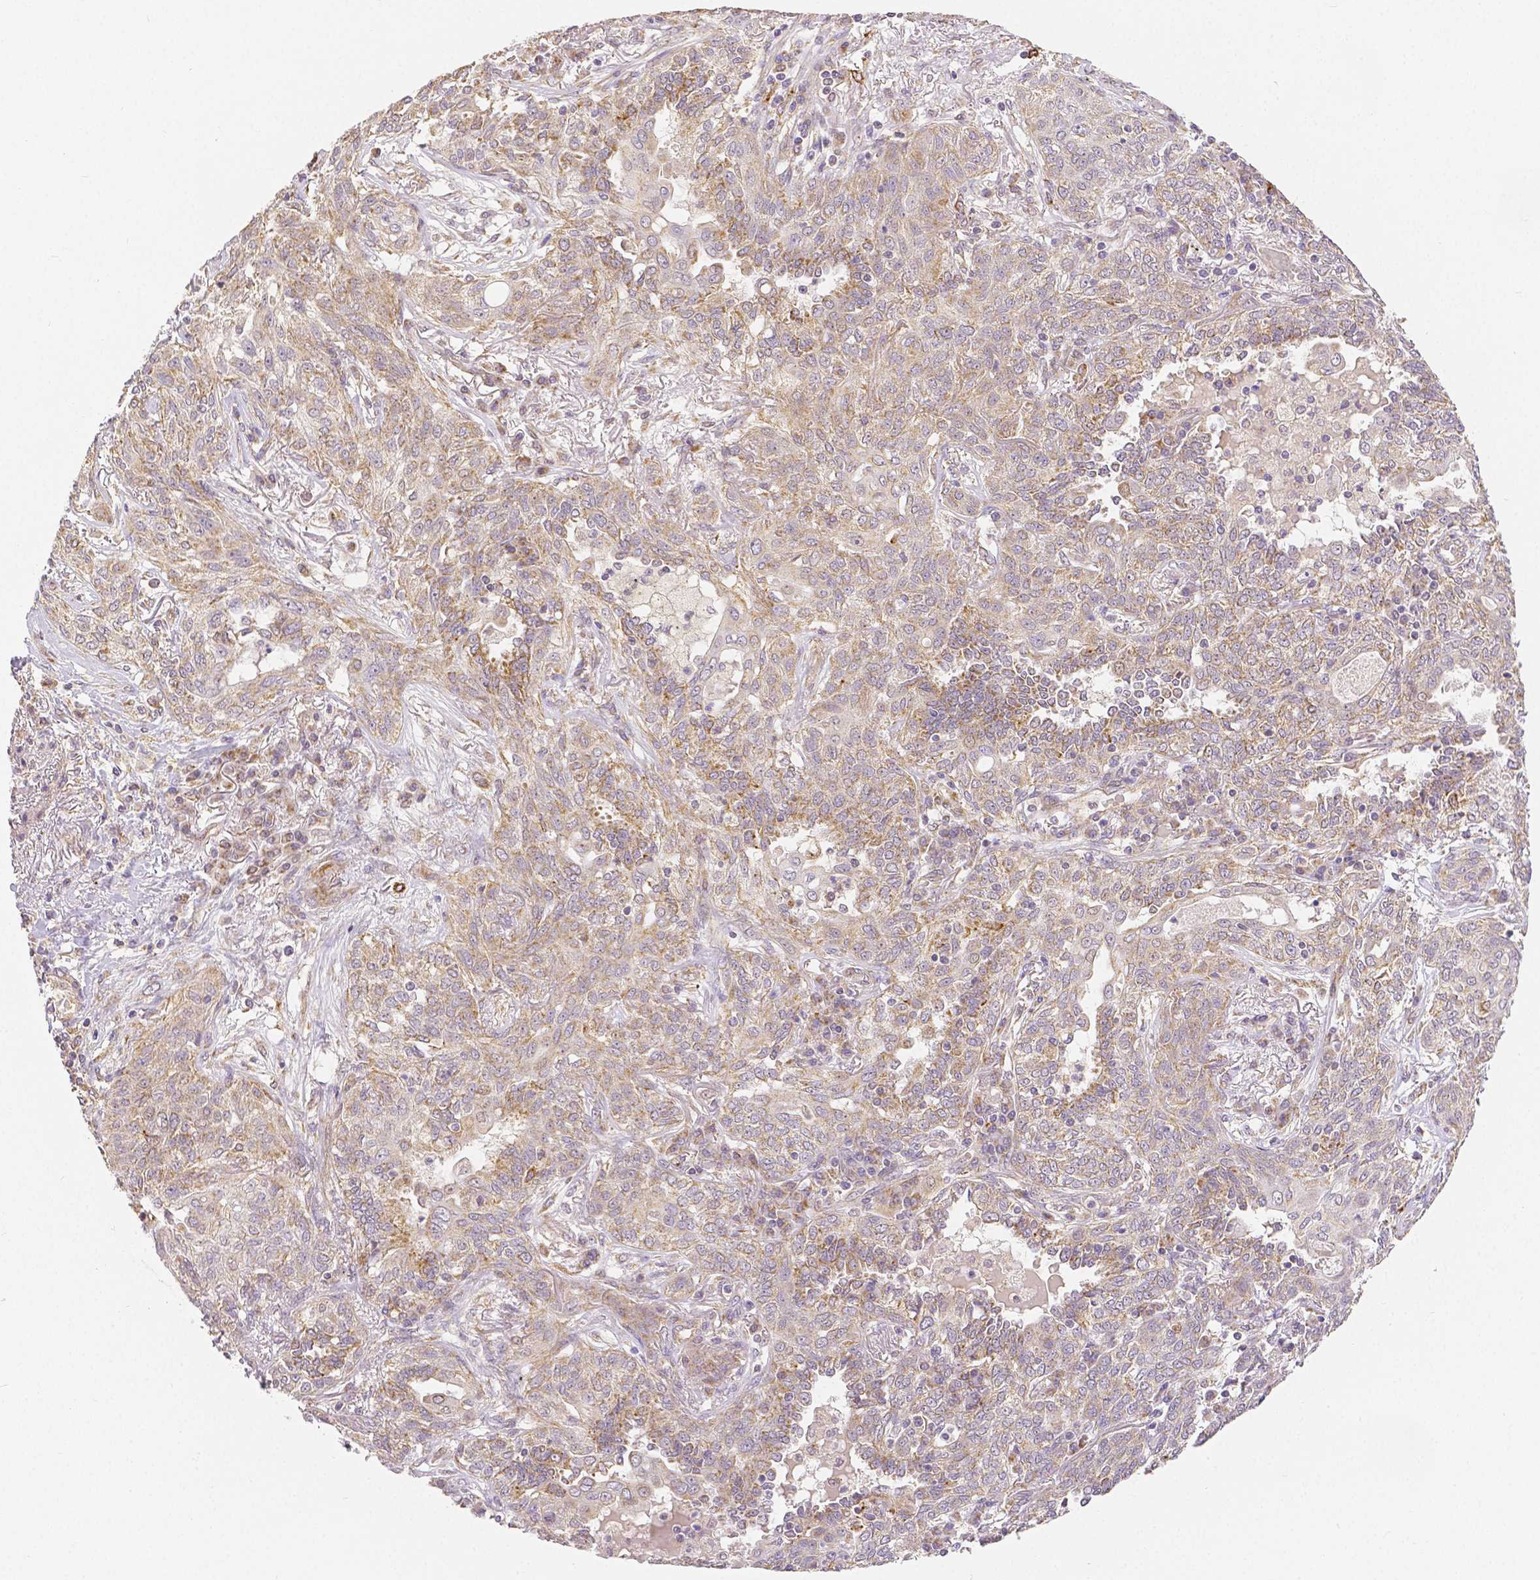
{"staining": {"intensity": "moderate", "quantity": "<25%", "location": "cytoplasmic/membranous"}, "tissue": "lung cancer", "cell_type": "Tumor cells", "image_type": "cancer", "snomed": [{"axis": "morphology", "description": "Squamous cell carcinoma, NOS"}, {"axis": "topography", "description": "Lung"}], "caption": "Immunohistochemical staining of human lung squamous cell carcinoma shows moderate cytoplasmic/membranous protein staining in approximately <25% of tumor cells. (DAB = brown stain, brightfield microscopy at high magnification).", "gene": "RHOT1", "patient": {"sex": "female", "age": 70}}